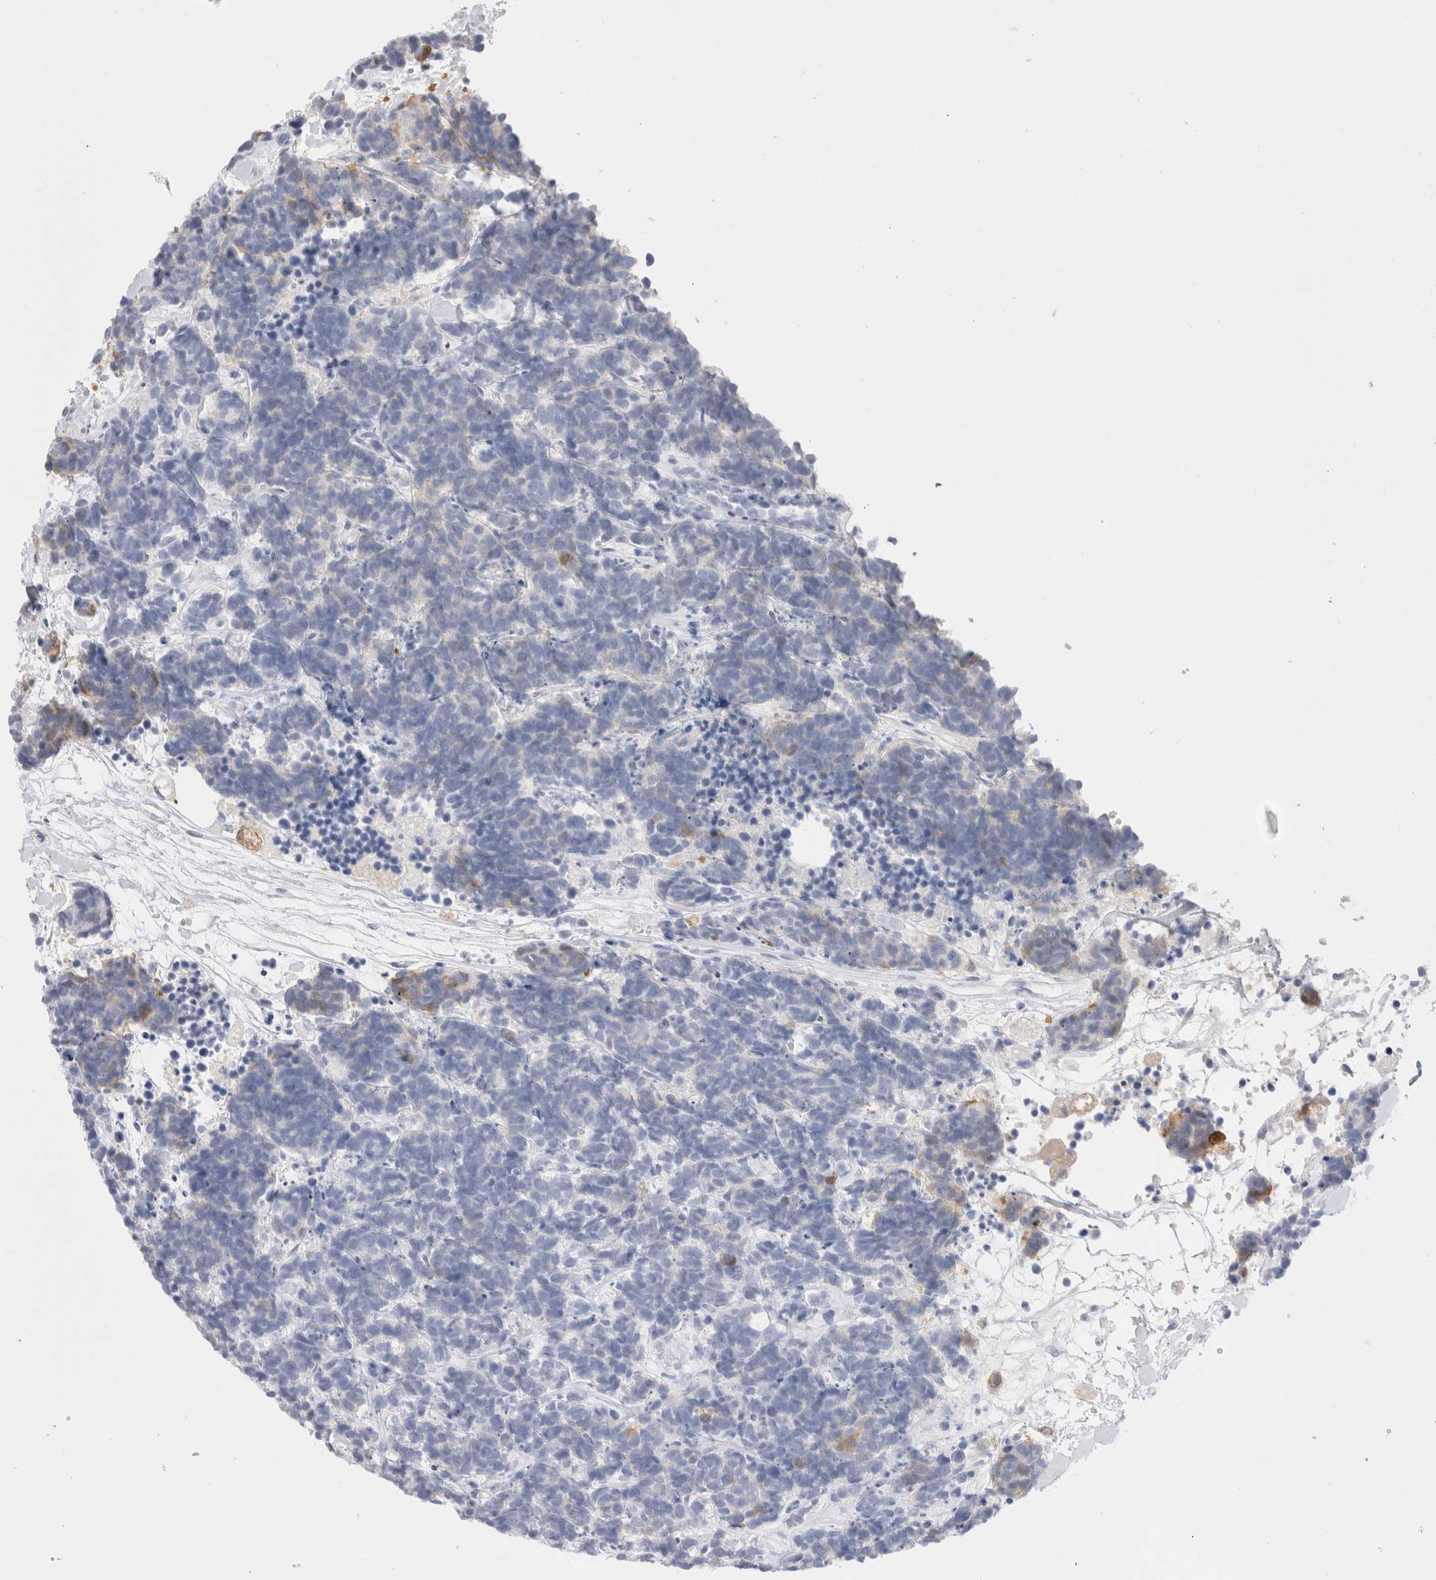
{"staining": {"intensity": "negative", "quantity": "none", "location": "none"}, "tissue": "carcinoid", "cell_type": "Tumor cells", "image_type": "cancer", "snomed": [{"axis": "morphology", "description": "Carcinoma, NOS"}, {"axis": "morphology", "description": "Carcinoid, malignant, NOS"}, {"axis": "topography", "description": "Urinary bladder"}], "caption": "This is an immunohistochemistry (IHC) micrograph of carcinoid. There is no staining in tumor cells.", "gene": "NAPEPLD", "patient": {"sex": "male", "age": 57}}